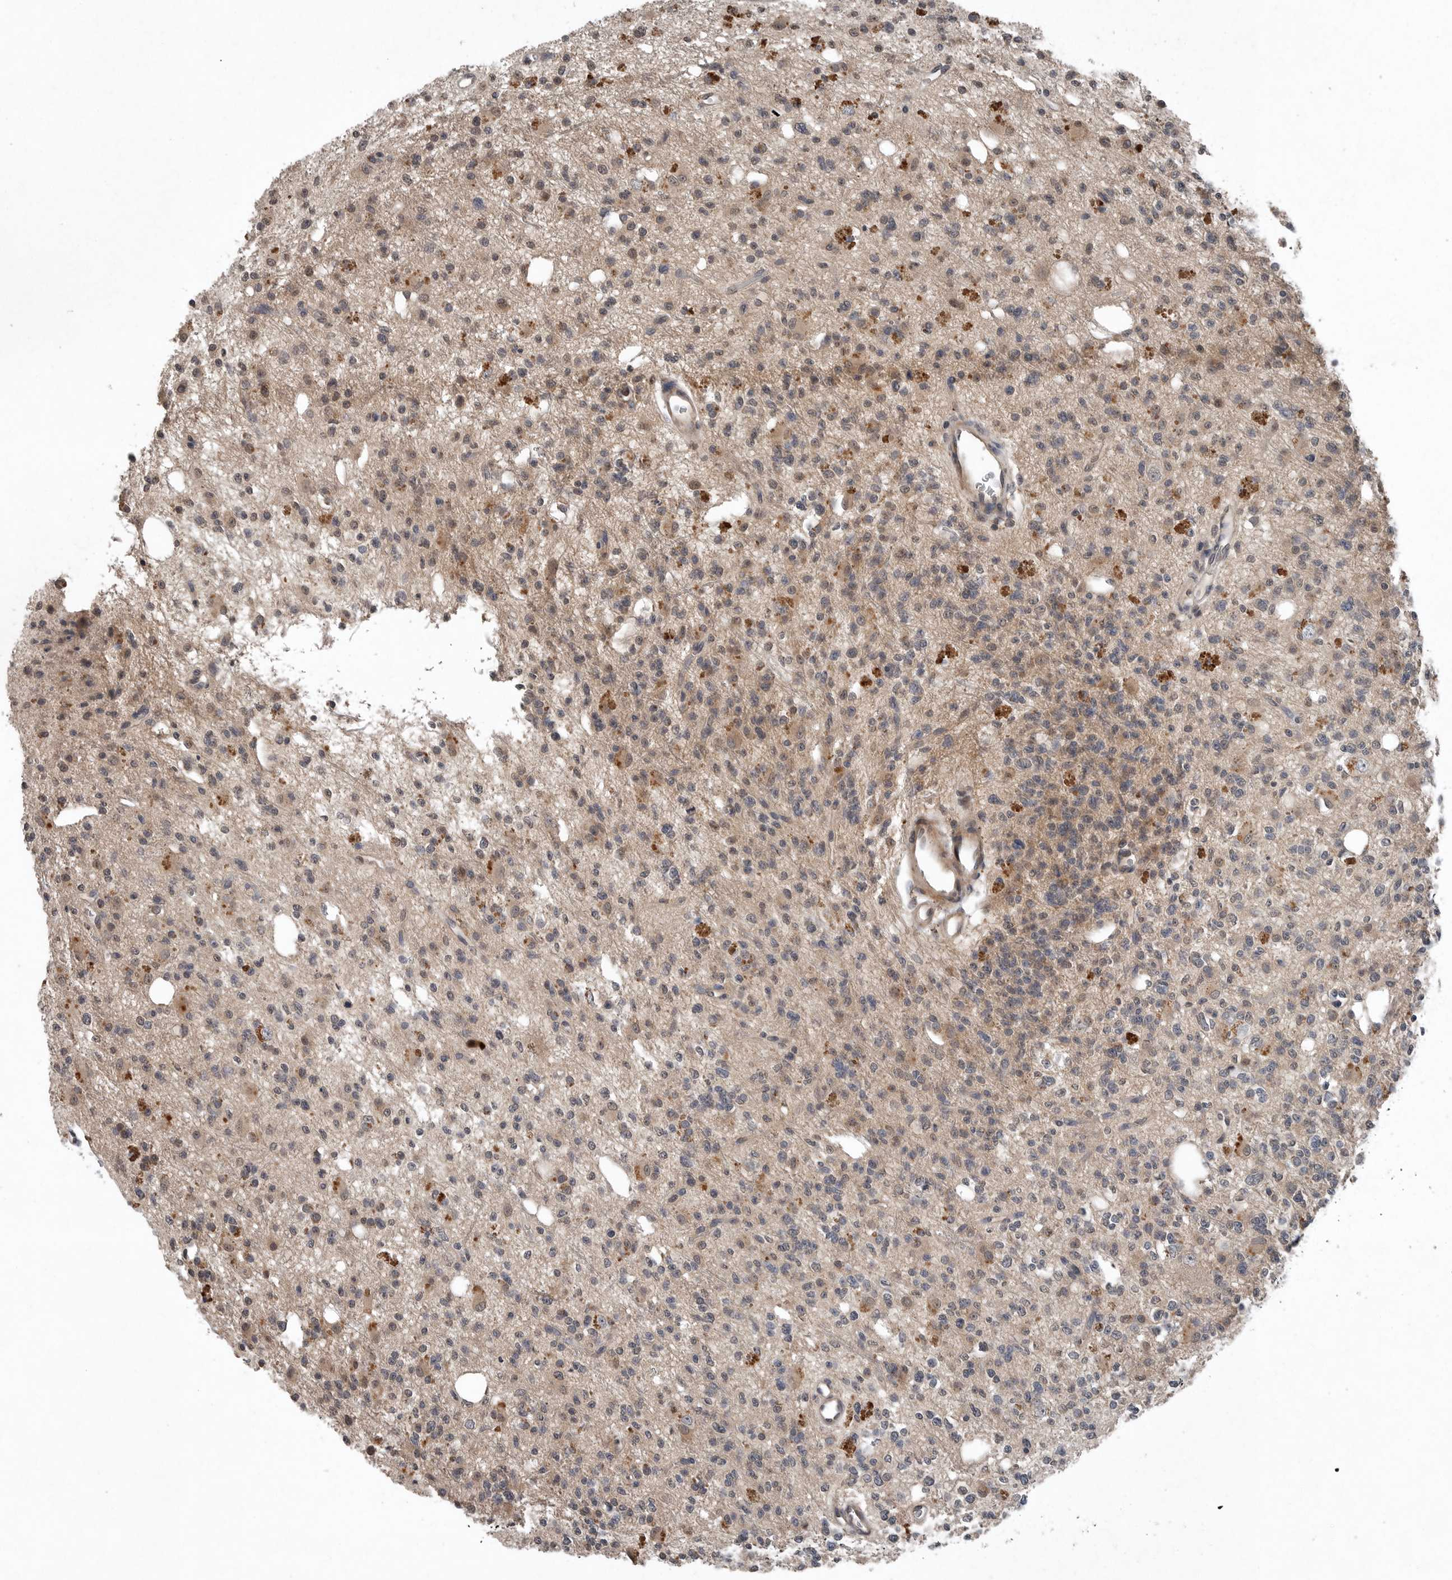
{"staining": {"intensity": "weak", "quantity": "25%-75%", "location": "cytoplasmic/membranous"}, "tissue": "glioma", "cell_type": "Tumor cells", "image_type": "cancer", "snomed": [{"axis": "morphology", "description": "Glioma, malignant, High grade"}, {"axis": "topography", "description": "Brain"}], "caption": "The micrograph displays immunohistochemical staining of glioma. There is weak cytoplasmic/membranous positivity is appreciated in approximately 25%-75% of tumor cells.", "gene": "SCP2", "patient": {"sex": "female", "age": 62}}